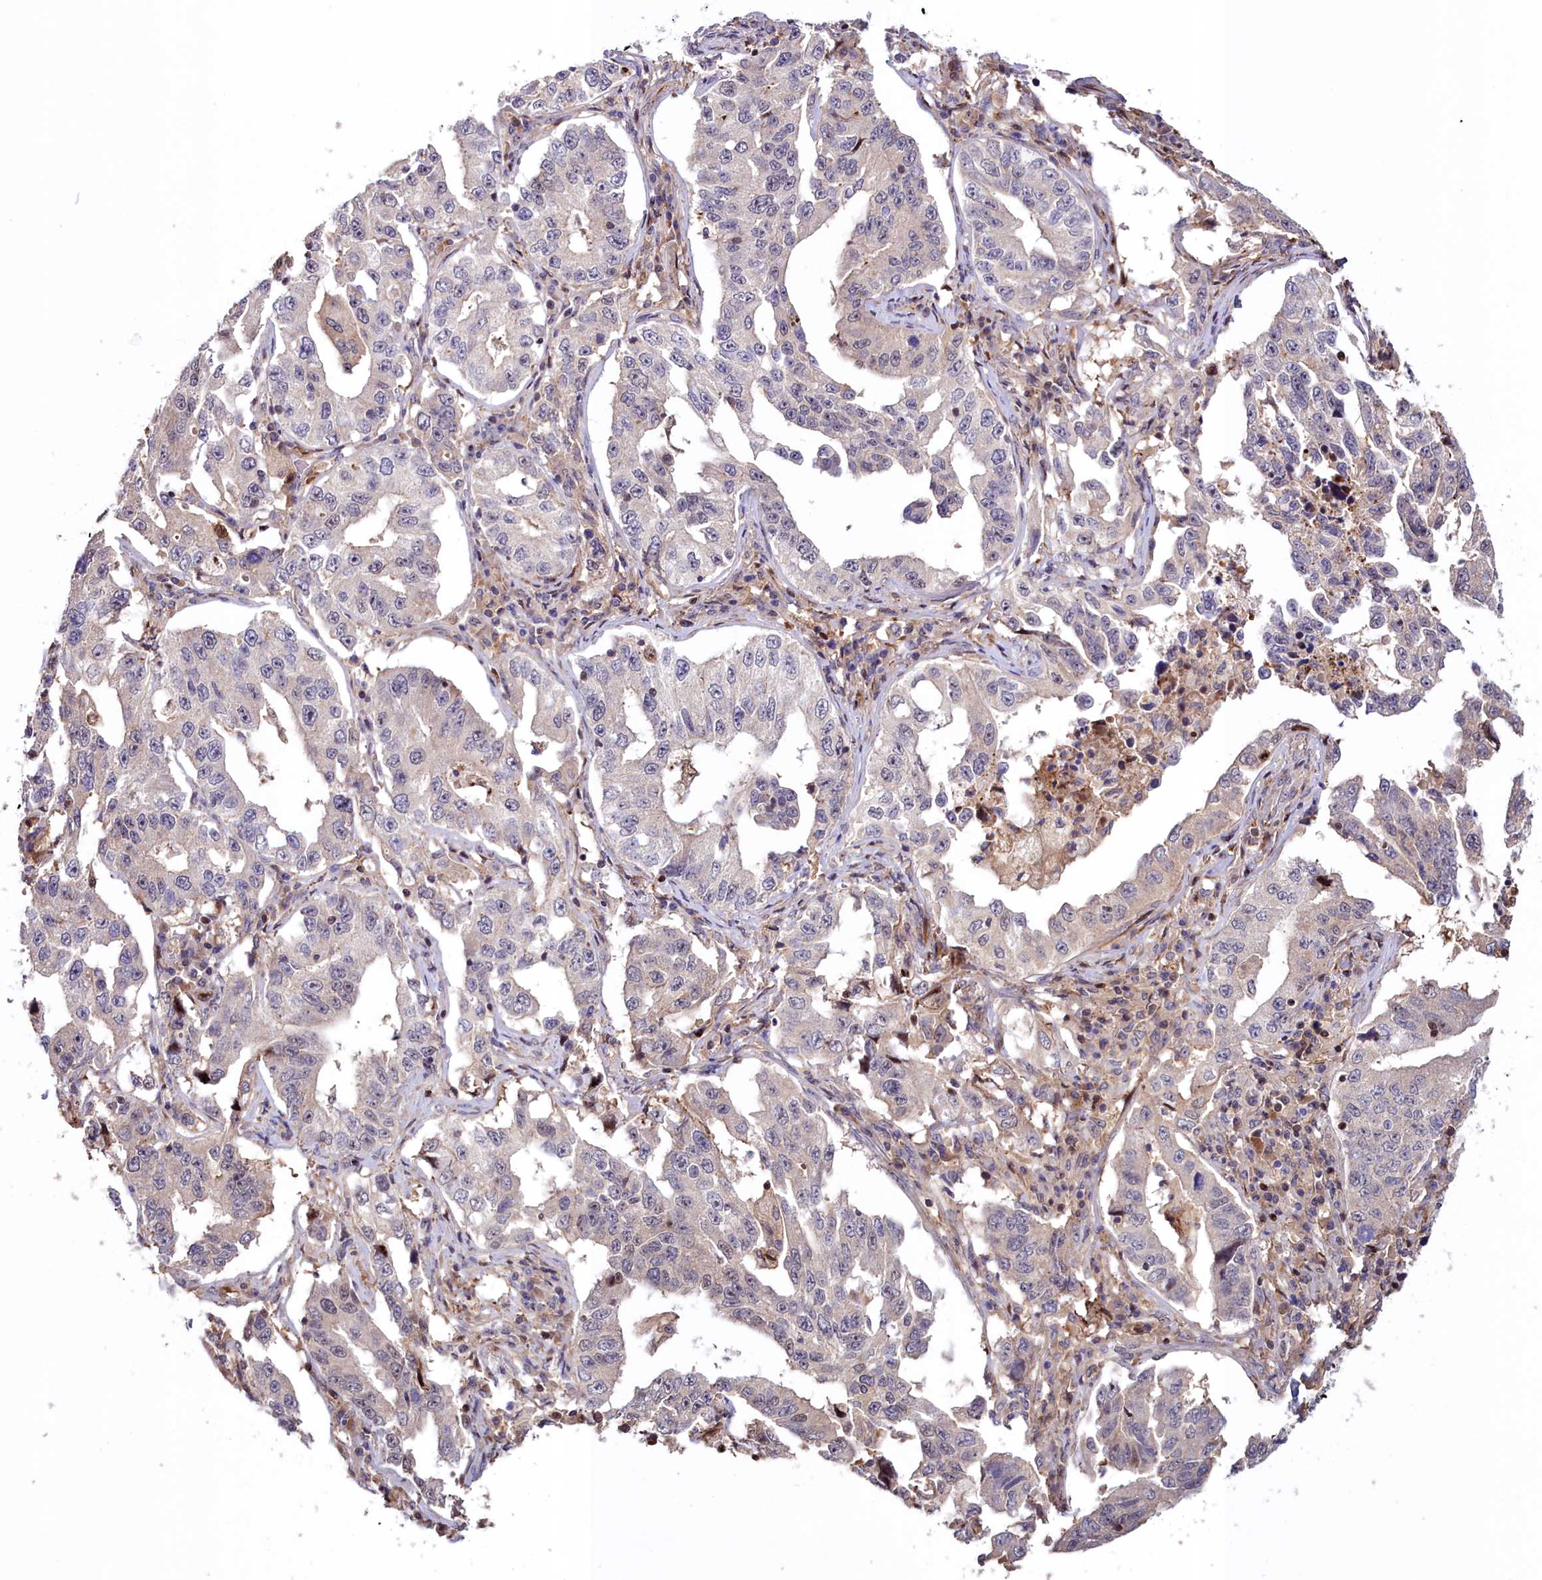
{"staining": {"intensity": "negative", "quantity": "none", "location": "none"}, "tissue": "lung cancer", "cell_type": "Tumor cells", "image_type": "cancer", "snomed": [{"axis": "morphology", "description": "Adenocarcinoma, NOS"}, {"axis": "topography", "description": "Lung"}], "caption": "Tumor cells are negative for protein expression in human adenocarcinoma (lung). (Brightfield microscopy of DAB (3,3'-diaminobenzidine) immunohistochemistry (IHC) at high magnification).", "gene": "NEURL4", "patient": {"sex": "female", "age": 51}}